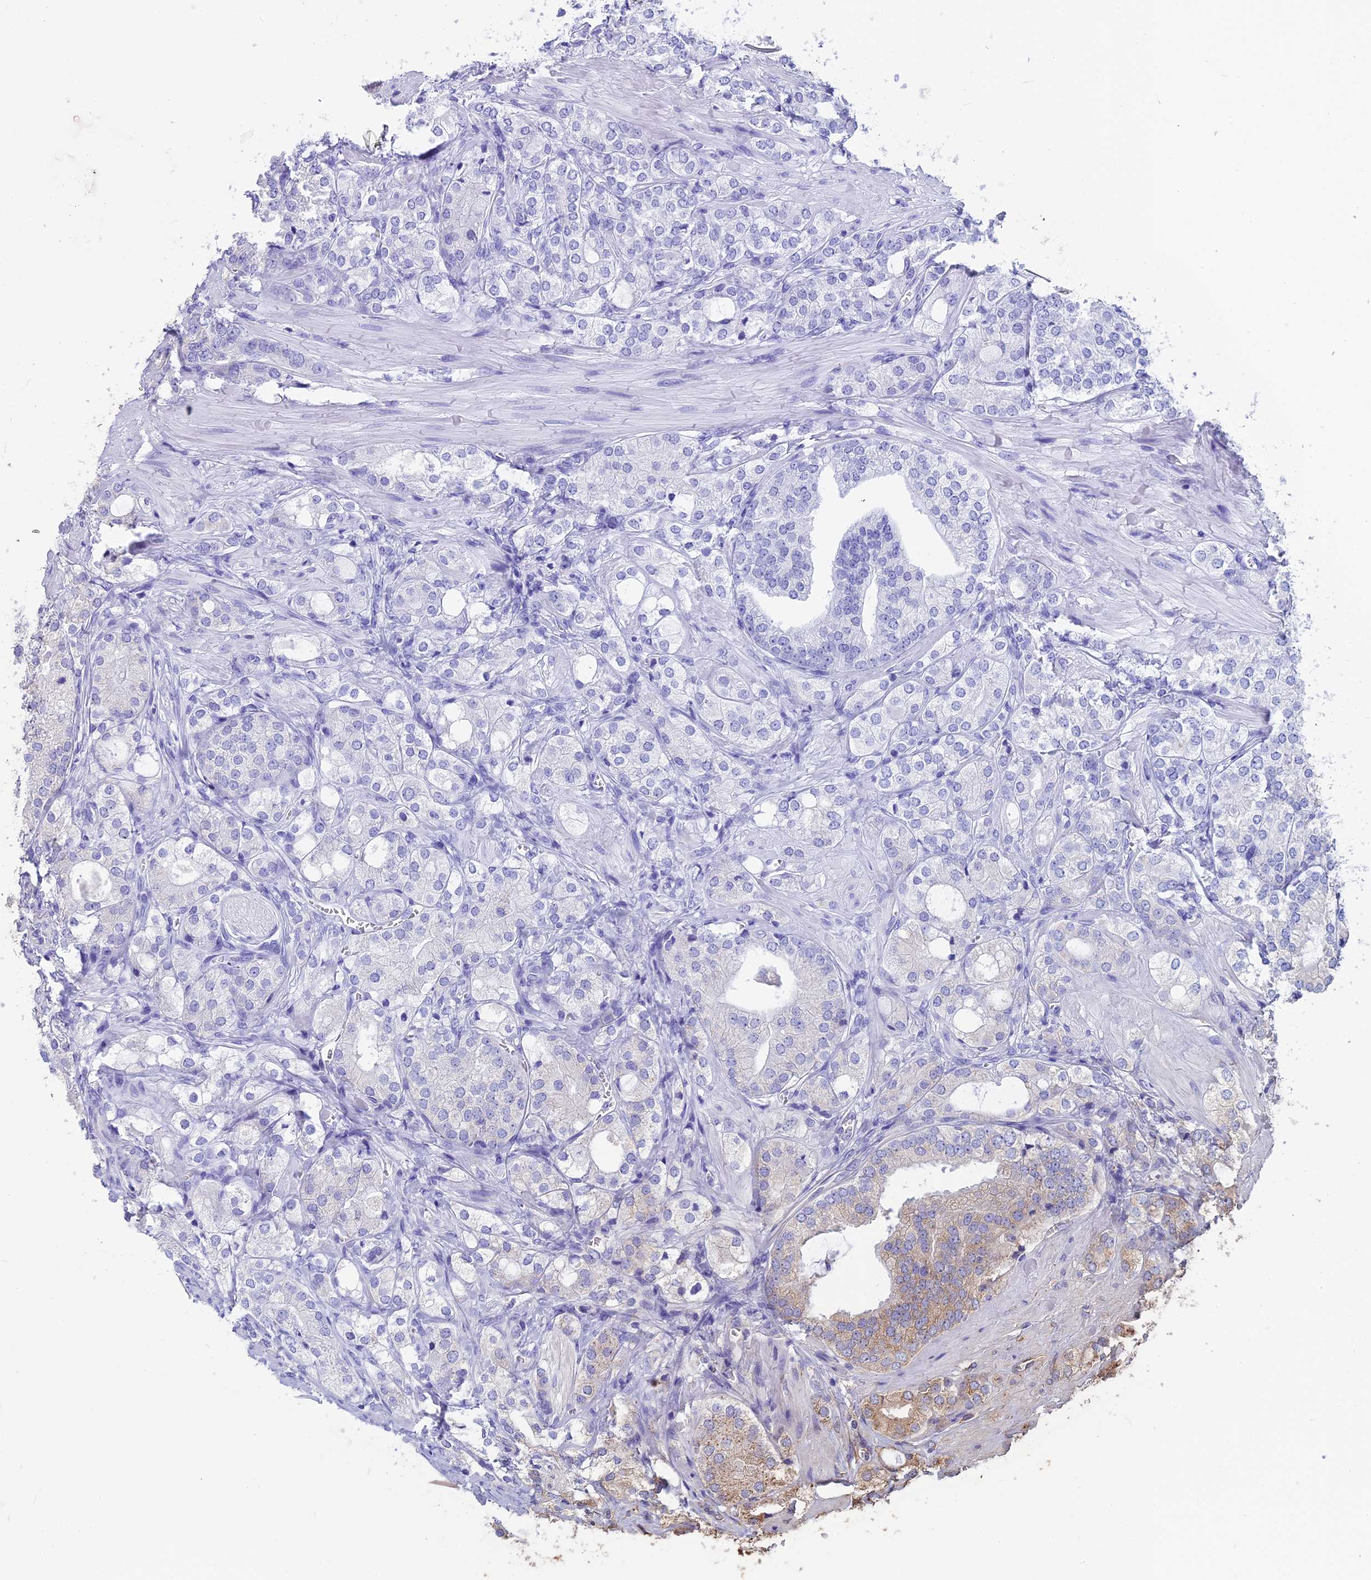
{"staining": {"intensity": "negative", "quantity": "none", "location": "none"}, "tissue": "prostate cancer", "cell_type": "Tumor cells", "image_type": "cancer", "snomed": [{"axis": "morphology", "description": "Adenocarcinoma, High grade"}, {"axis": "topography", "description": "Prostate"}], "caption": "Tumor cells show no significant protein staining in prostate cancer.", "gene": "CHMP2A", "patient": {"sex": "male", "age": 50}}